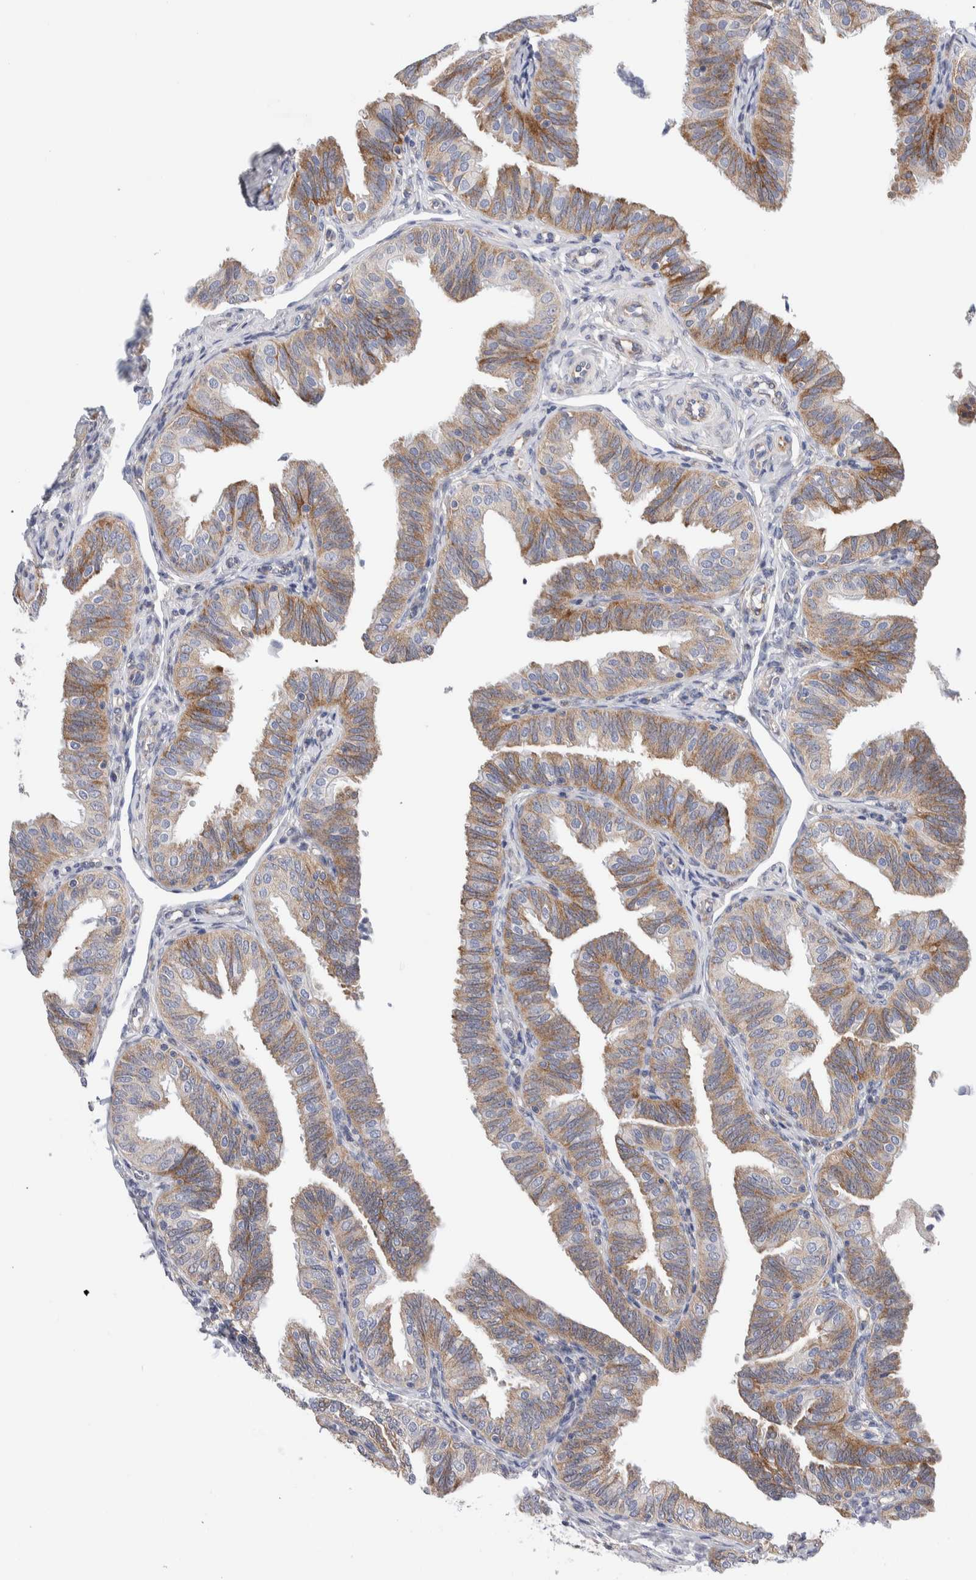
{"staining": {"intensity": "moderate", "quantity": "25%-75%", "location": "cytoplasmic/membranous"}, "tissue": "fallopian tube", "cell_type": "Glandular cells", "image_type": "normal", "snomed": [{"axis": "morphology", "description": "Normal tissue, NOS"}, {"axis": "topography", "description": "Fallopian tube"}], "caption": "Moderate cytoplasmic/membranous expression is present in about 25%-75% of glandular cells in normal fallopian tube. (brown staining indicates protein expression, while blue staining denotes nuclei).", "gene": "RACK1", "patient": {"sex": "female", "age": 35}}